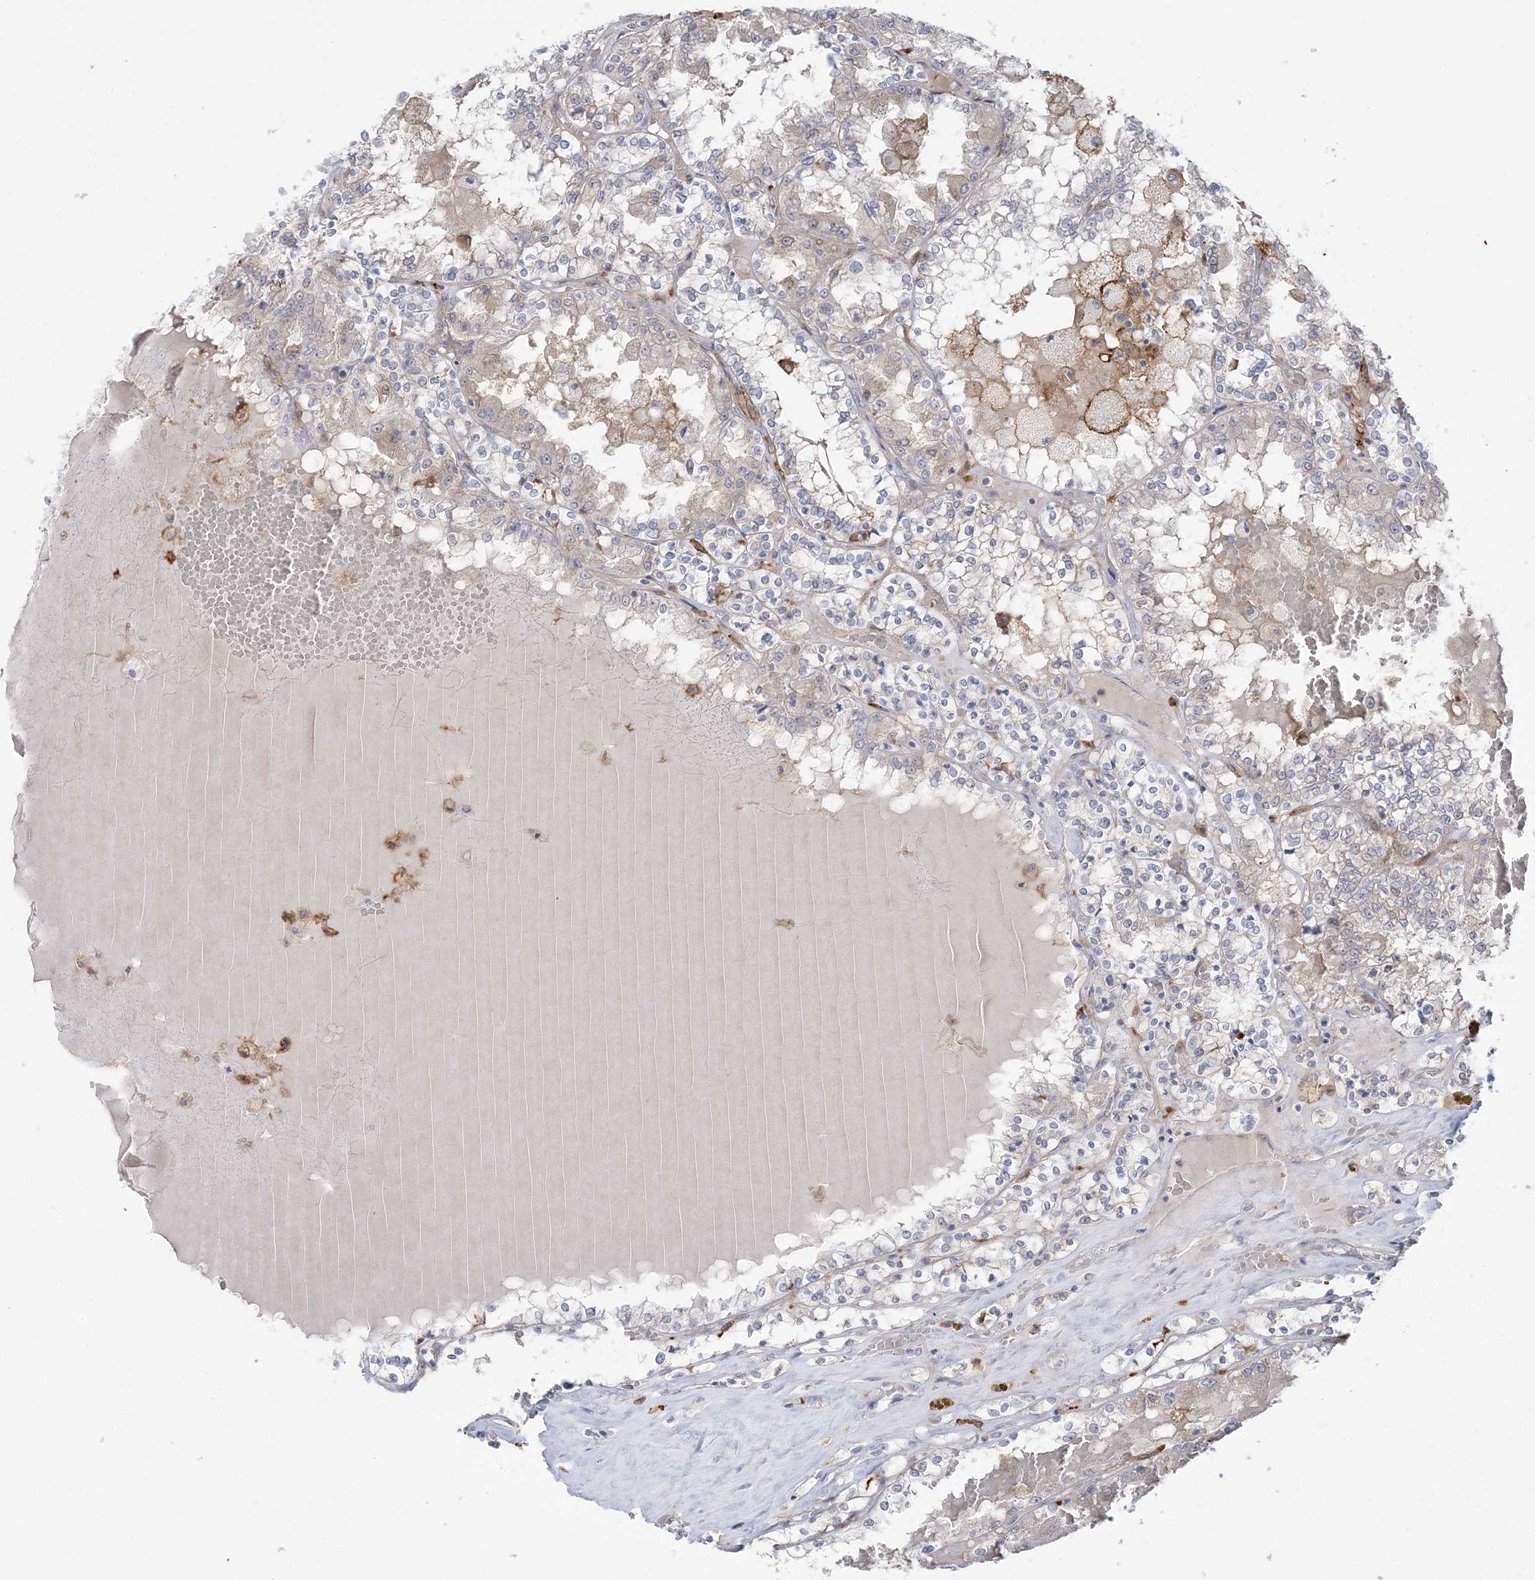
{"staining": {"intensity": "negative", "quantity": "none", "location": "none"}, "tissue": "renal cancer", "cell_type": "Tumor cells", "image_type": "cancer", "snomed": [{"axis": "morphology", "description": "Adenocarcinoma, NOS"}, {"axis": "topography", "description": "Kidney"}], "caption": "The immunohistochemistry (IHC) micrograph has no significant staining in tumor cells of renal cancer (adenocarcinoma) tissue. (Immunohistochemistry, brightfield microscopy, high magnification).", "gene": "HAAO", "patient": {"sex": "female", "age": 56}}